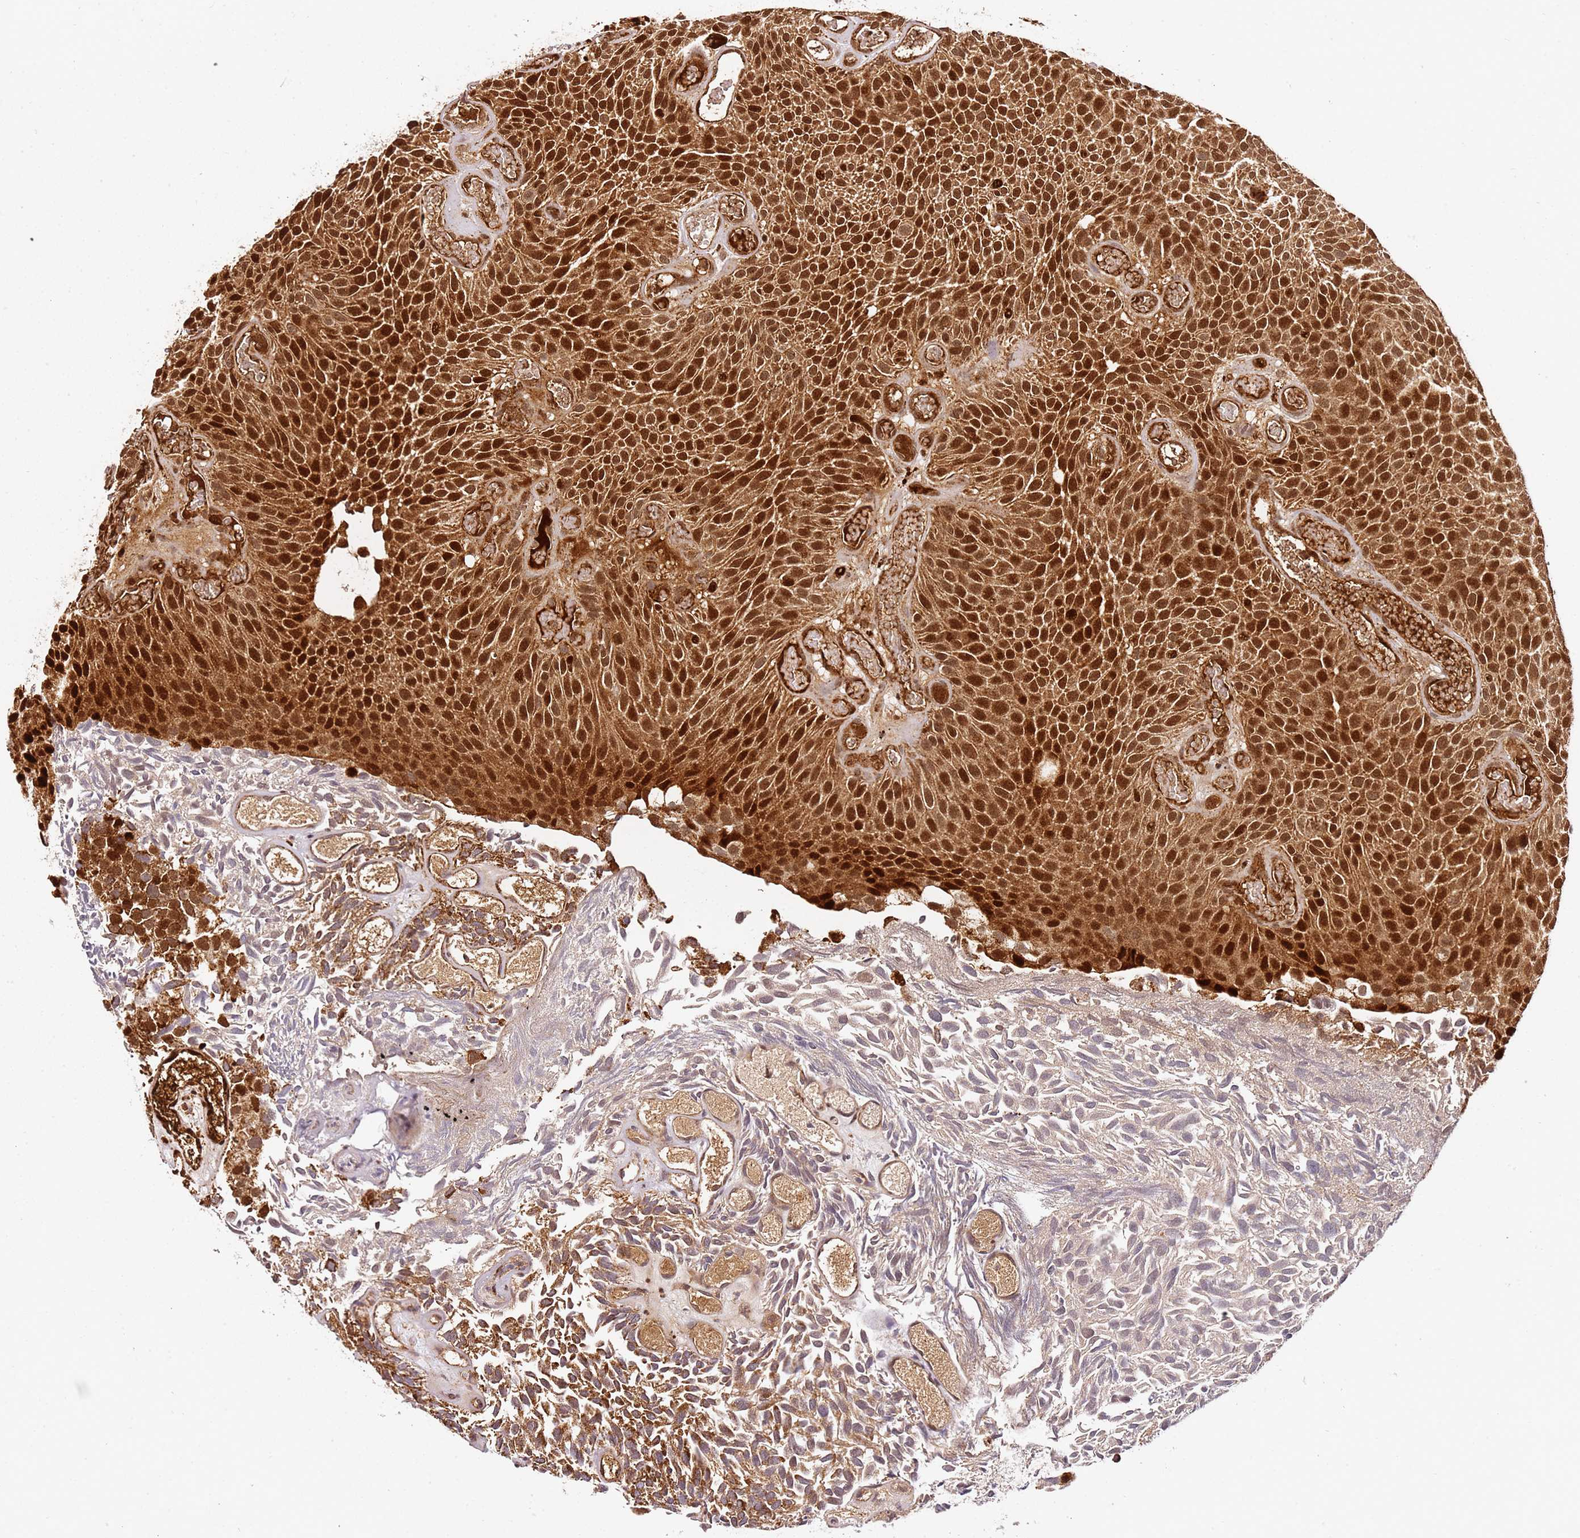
{"staining": {"intensity": "strong", "quantity": ">75%", "location": "cytoplasmic/membranous,nuclear"}, "tissue": "urothelial cancer", "cell_type": "Tumor cells", "image_type": "cancer", "snomed": [{"axis": "morphology", "description": "Urothelial carcinoma, Low grade"}, {"axis": "topography", "description": "Urinary bladder"}], "caption": "Protein staining demonstrates strong cytoplasmic/membranous and nuclear positivity in approximately >75% of tumor cells in urothelial cancer.", "gene": "SMOX", "patient": {"sex": "male", "age": 89}}